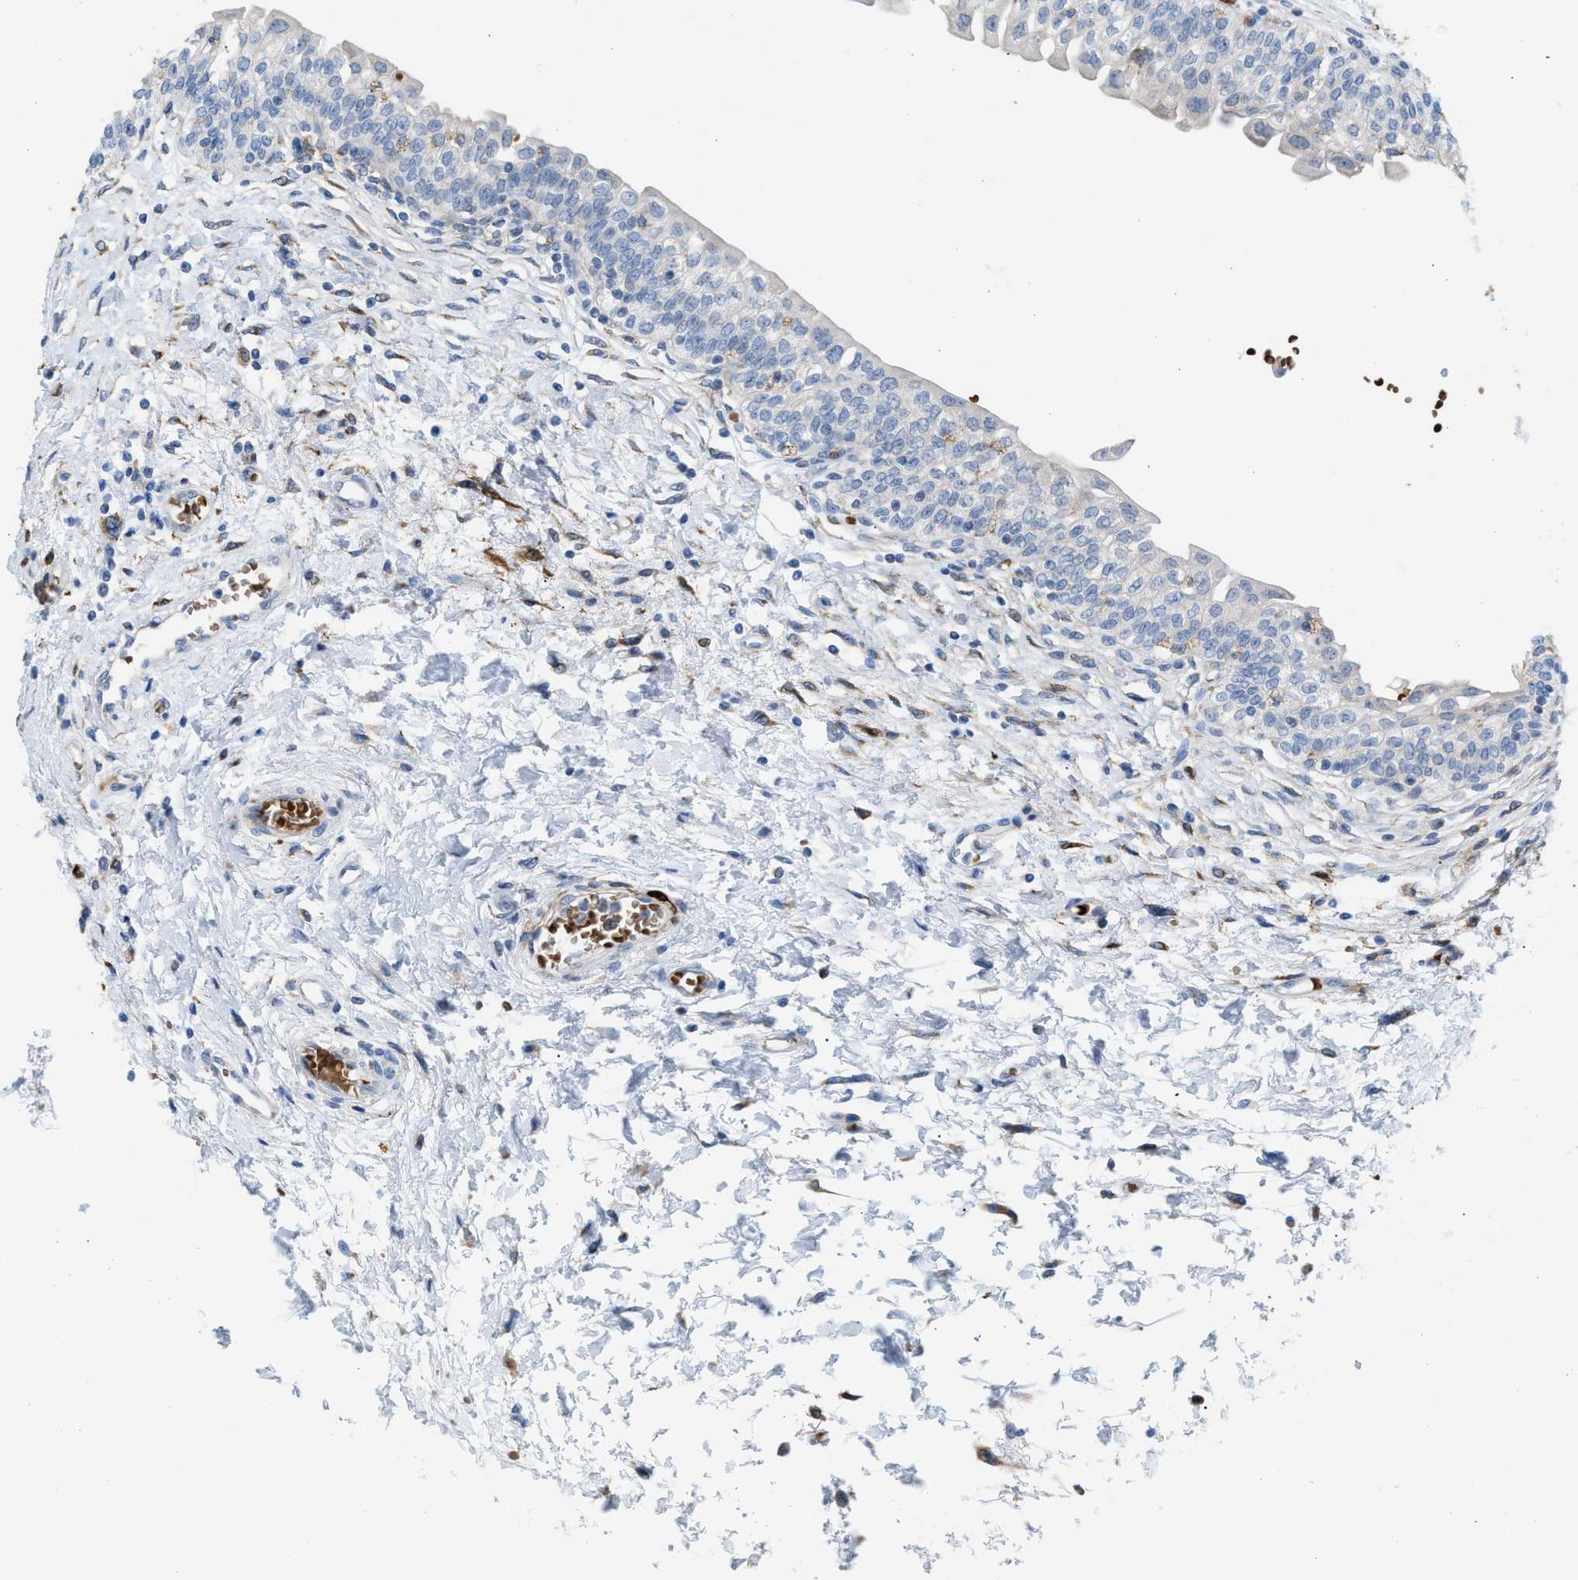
{"staining": {"intensity": "negative", "quantity": "none", "location": "none"}, "tissue": "urinary bladder", "cell_type": "Urothelial cells", "image_type": "normal", "snomed": [{"axis": "morphology", "description": "Normal tissue, NOS"}, {"axis": "topography", "description": "Urinary bladder"}], "caption": "DAB (3,3'-diaminobenzidine) immunohistochemical staining of normal urinary bladder demonstrates no significant staining in urothelial cells. Brightfield microscopy of IHC stained with DAB (3,3'-diaminobenzidine) (brown) and hematoxylin (blue), captured at high magnification.", "gene": "CA3", "patient": {"sex": "male", "age": 55}}